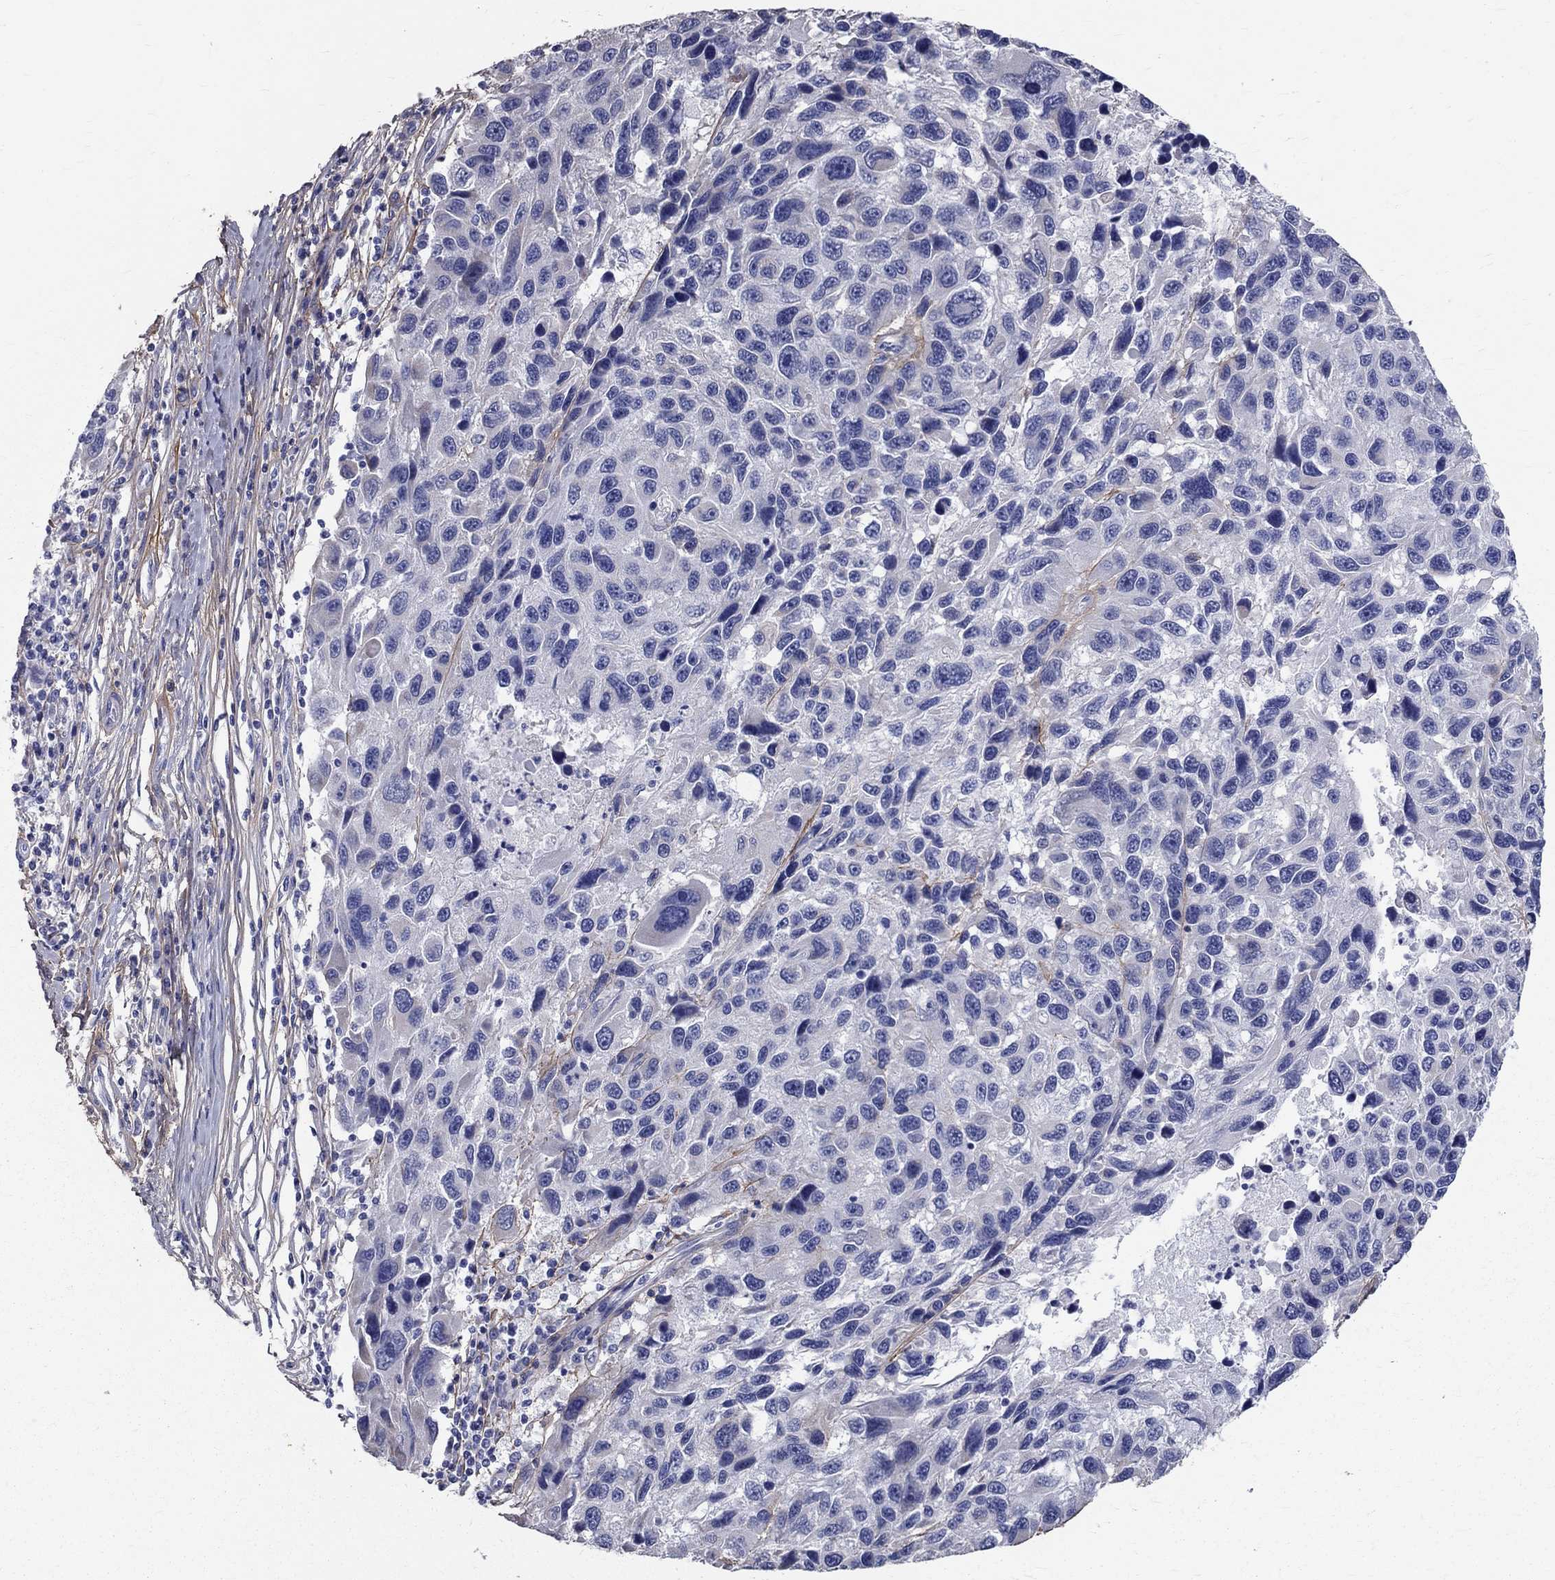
{"staining": {"intensity": "negative", "quantity": "none", "location": "none"}, "tissue": "melanoma", "cell_type": "Tumor cells", "image_type": "cancer", "snomed": [{"axis": "morphology", "description": "Malignant melanoma, NOS"}, {"axis": "topography", "description": "Skin"}], "caption": "DAB immunohistochemical staining of malignant melanoma exhibits no significant positivity in tumor cells.", "gene": "ANXA10", "patient": {"sex": "male", "age": 53}}